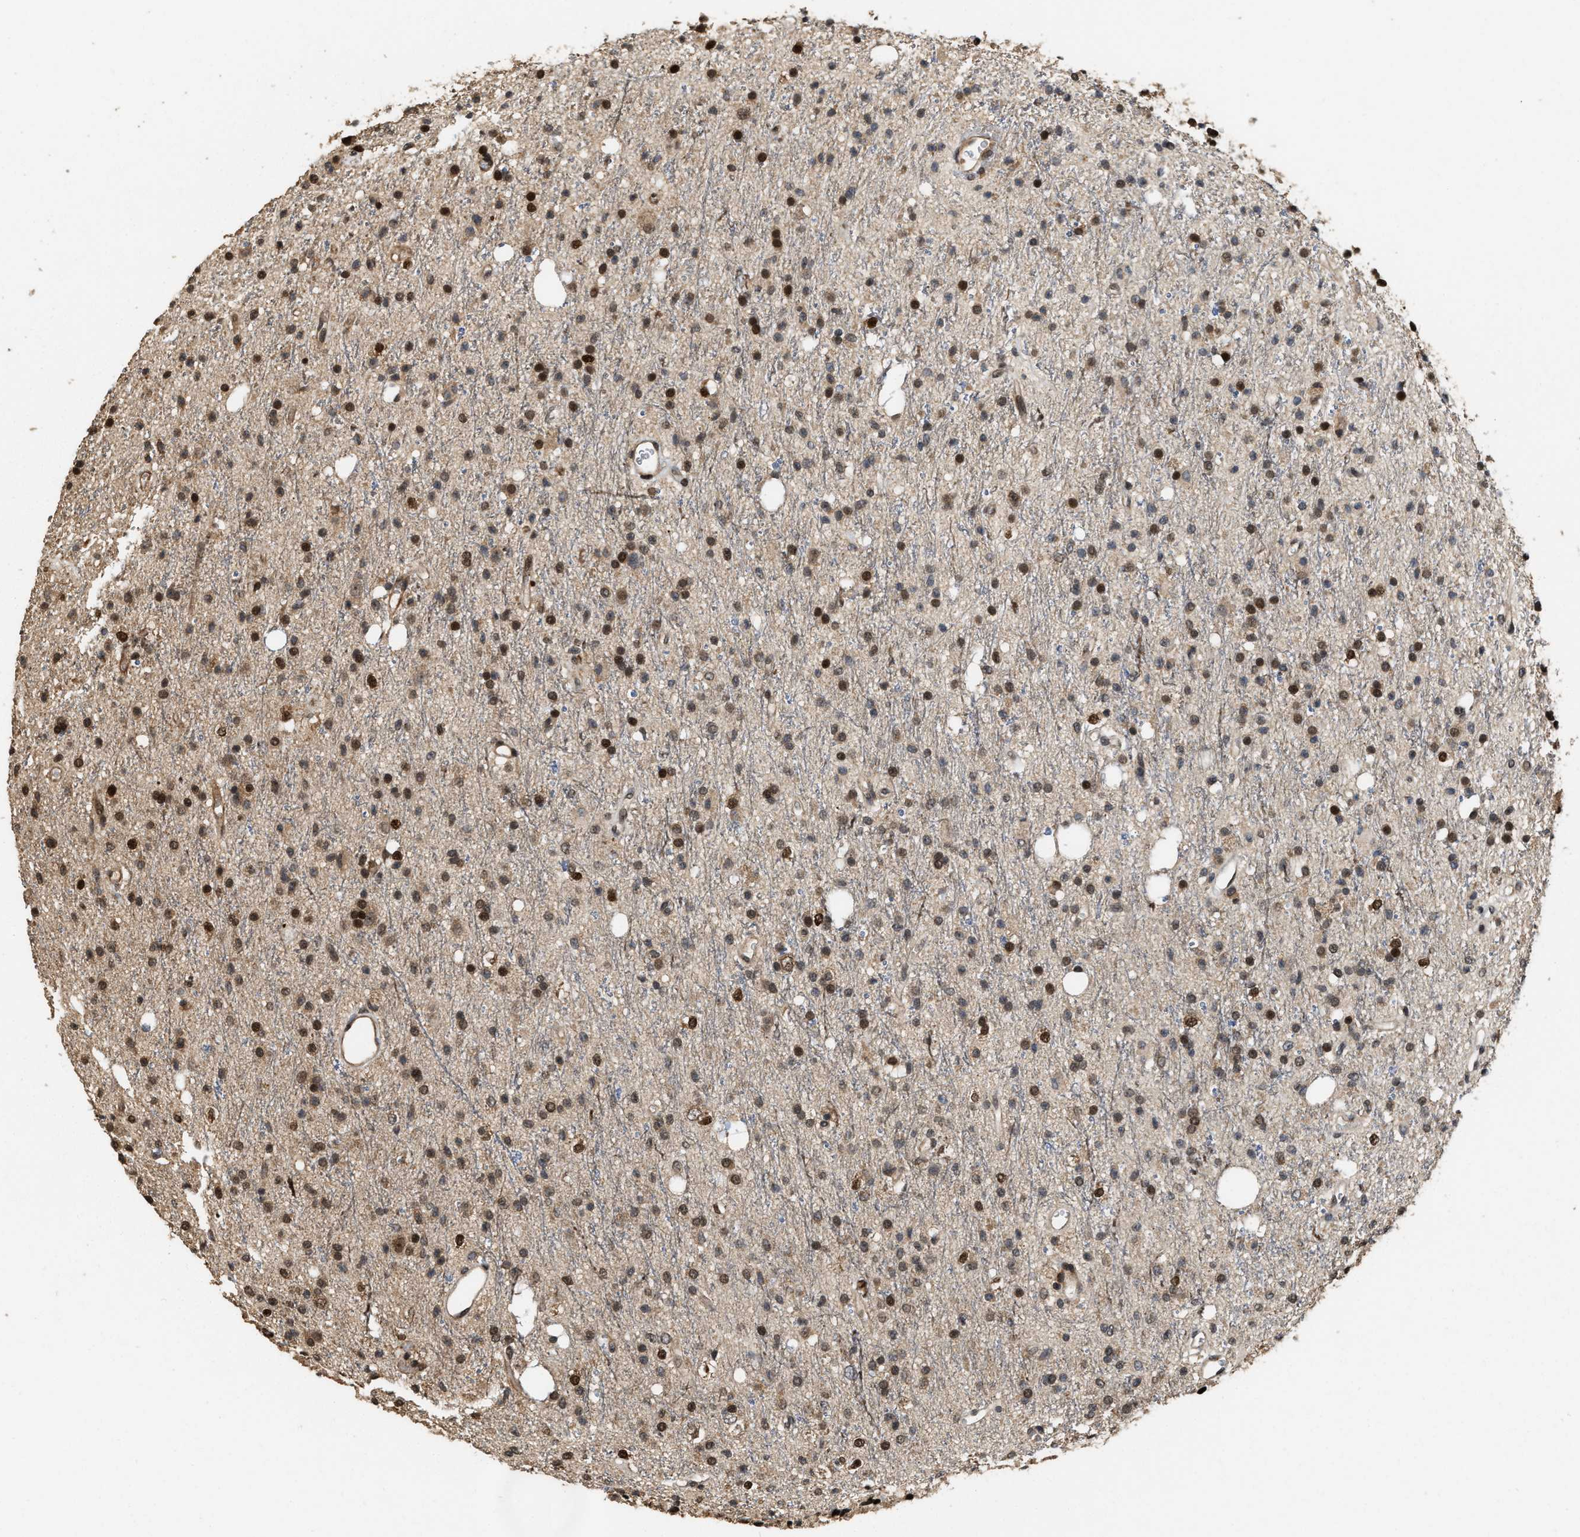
{"staining": {"intensity": "strong", "quantity": "25%-75%", "location": "nuclear"}, "tissue": "glioma", "cell_type": "Tumor cells", "image_type": "cancer", "snomed": [{"axis": "morphology", "description": "Glioma, malignant, High grade"}, {"axis": "topography", "description": "Brain"}], "caption": "Glioma stained with a protein marker displays strong staining in tumor cells.", "gene": "ELP2", "patient": {"sex": "male", "age": 47}}